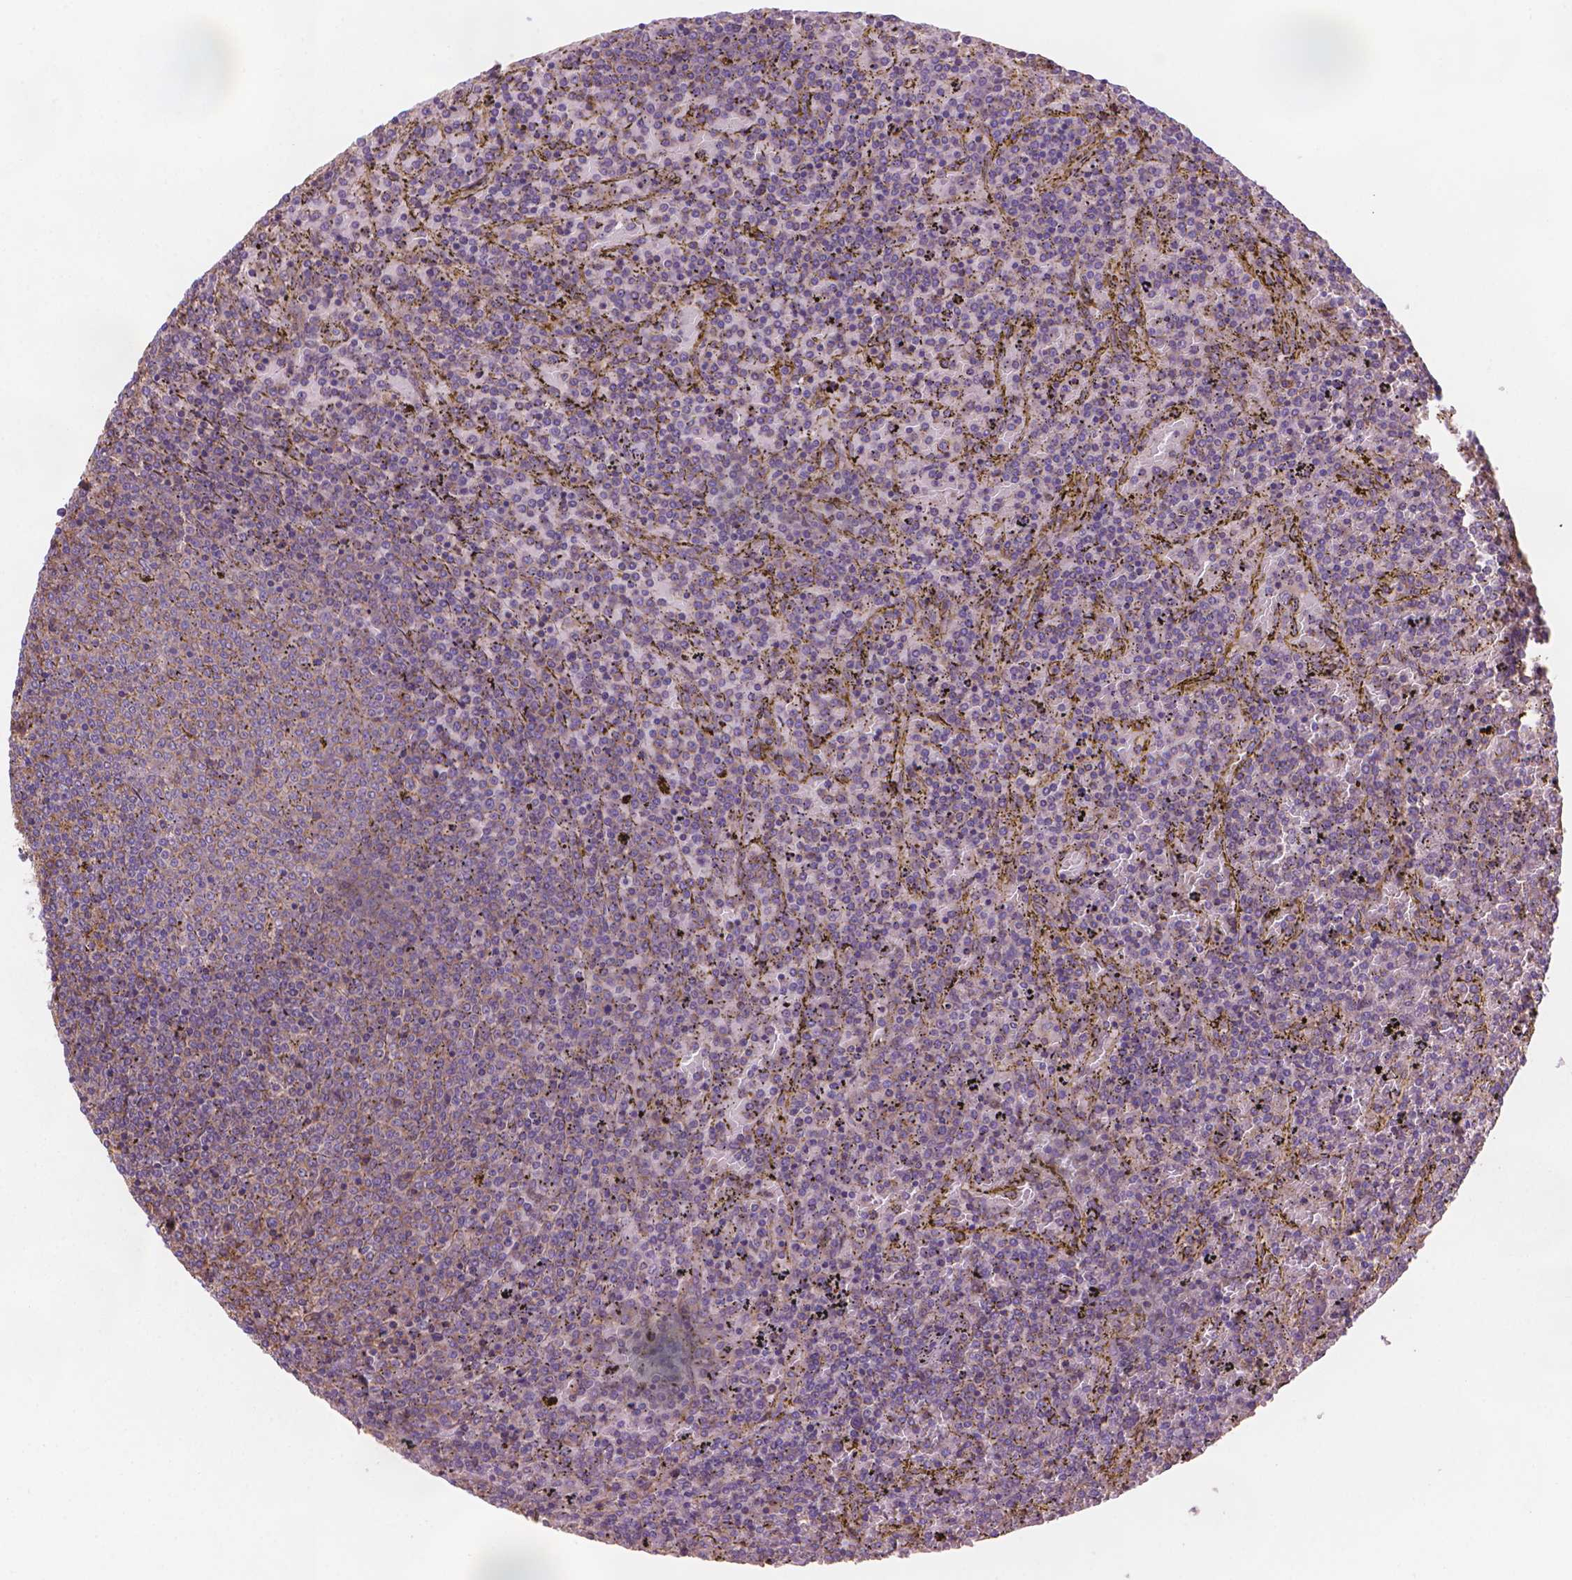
{"staining": {"intensity": "negative", "quantity": "none", "location": "none"}, "tissue": "lymphoma", "cell_type": "Tumor cells", "image_type": "cancer", "snomed": [{"axis": "morphology", "description": "Malignant lymphoma, non-Hodgkin's type, Low grade"}, {"axis": "topography", "description": "Spleen"}], "caption": "Lymphoma was stained to show a protein in brown. There is no significant expression in tumor cells. (DAB (3,3'-diaminobenzidine) immunohistochemistry, high magnification).", "gene": "ENSG00000187186", "patient": {"sex": "female", "age": 77}}